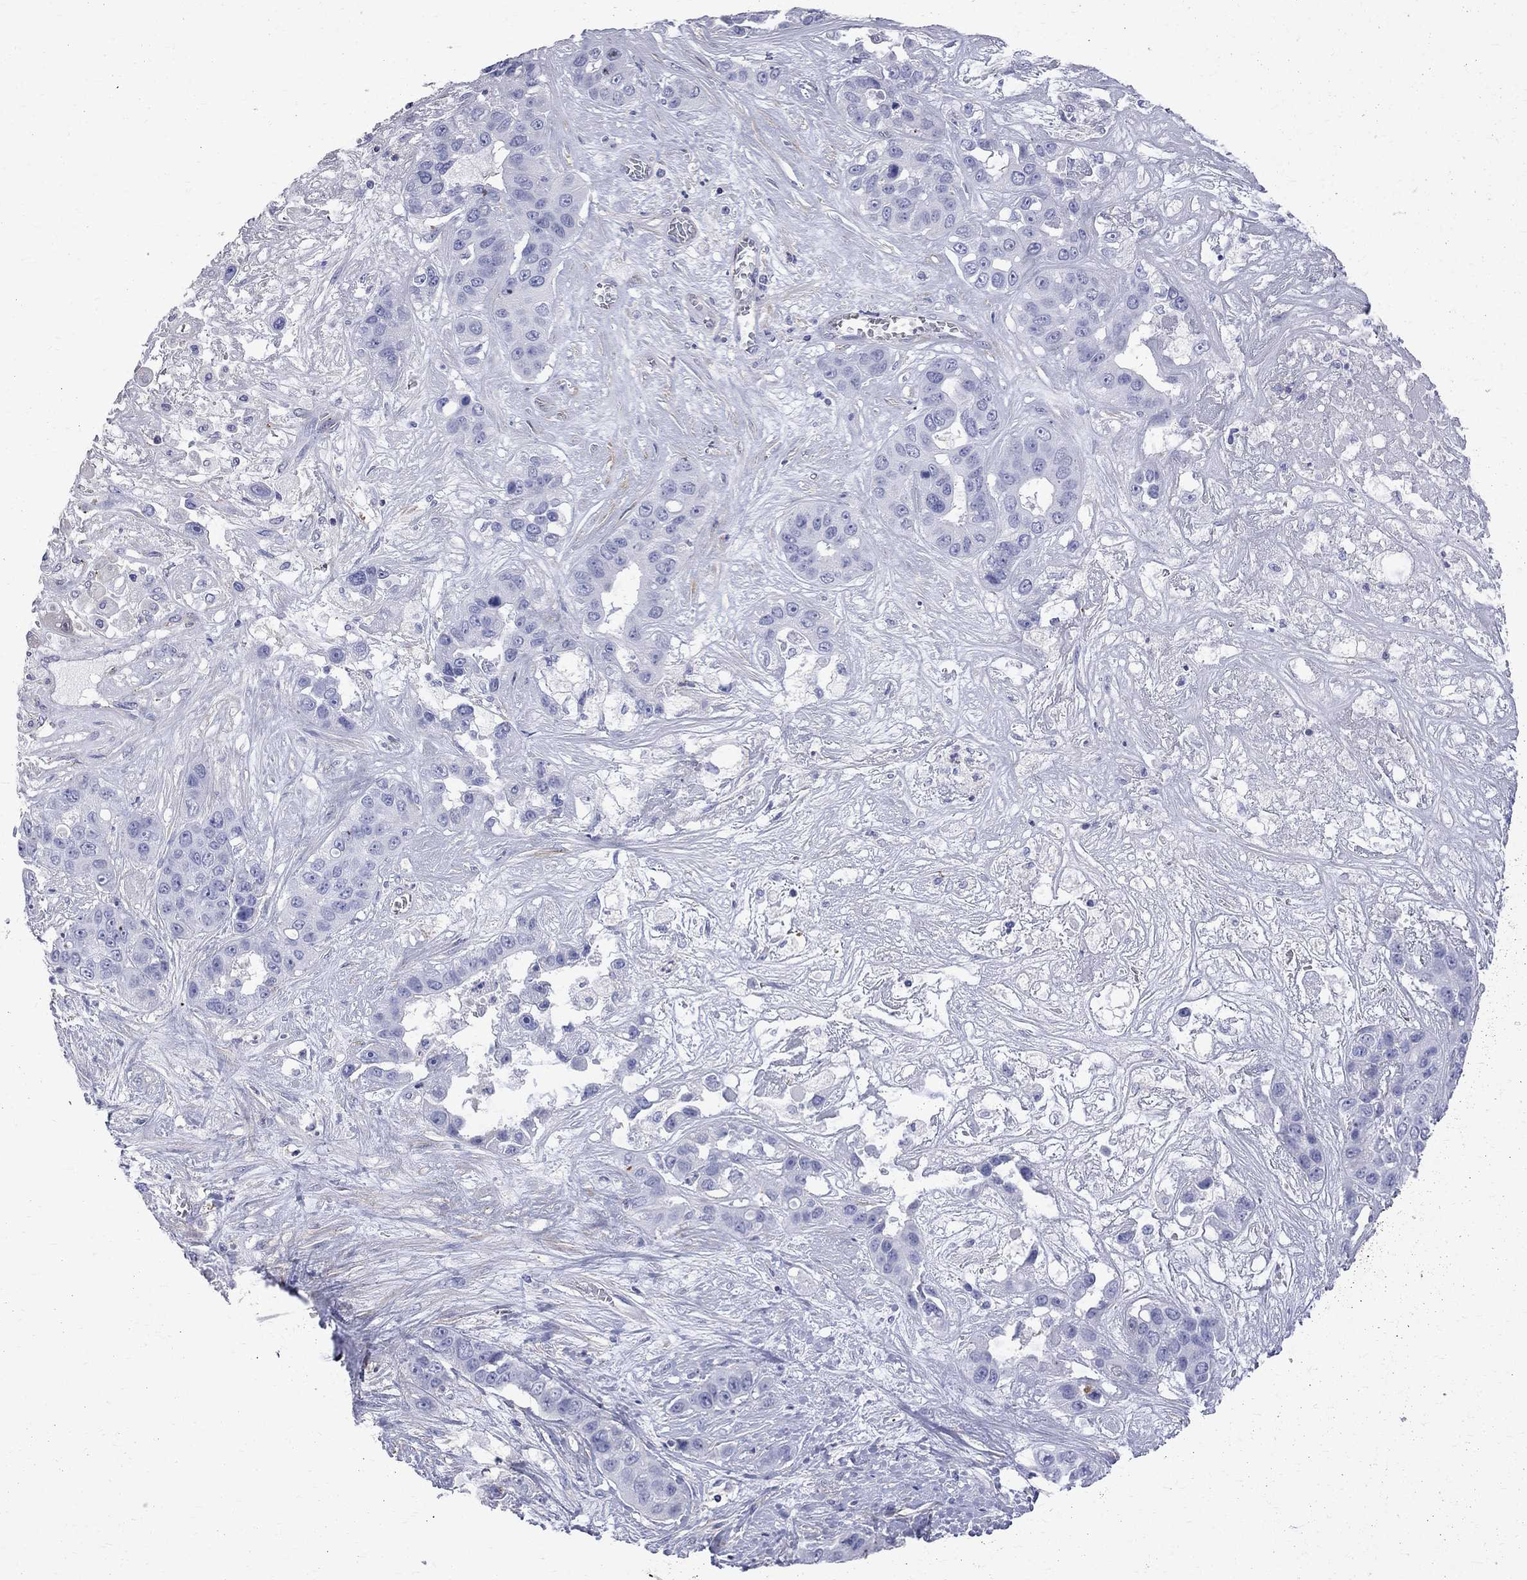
{"staining": {"intensity": "negative", "quantity": "none", "location": "none"}, "tissue": "liver cancer", "cell_type": "Tumor cells", "image_type": "cancer", "snomed": [{"axis": "morphology", "description": "Cholangiocarcinoma"}, {"axis": "topography", "description": "Liver"}], "caption": "There is no significant positivity in tumor cells of liver cancer.", "gene": "S100A3", "patient": {"sex": "female", "age": 52}}